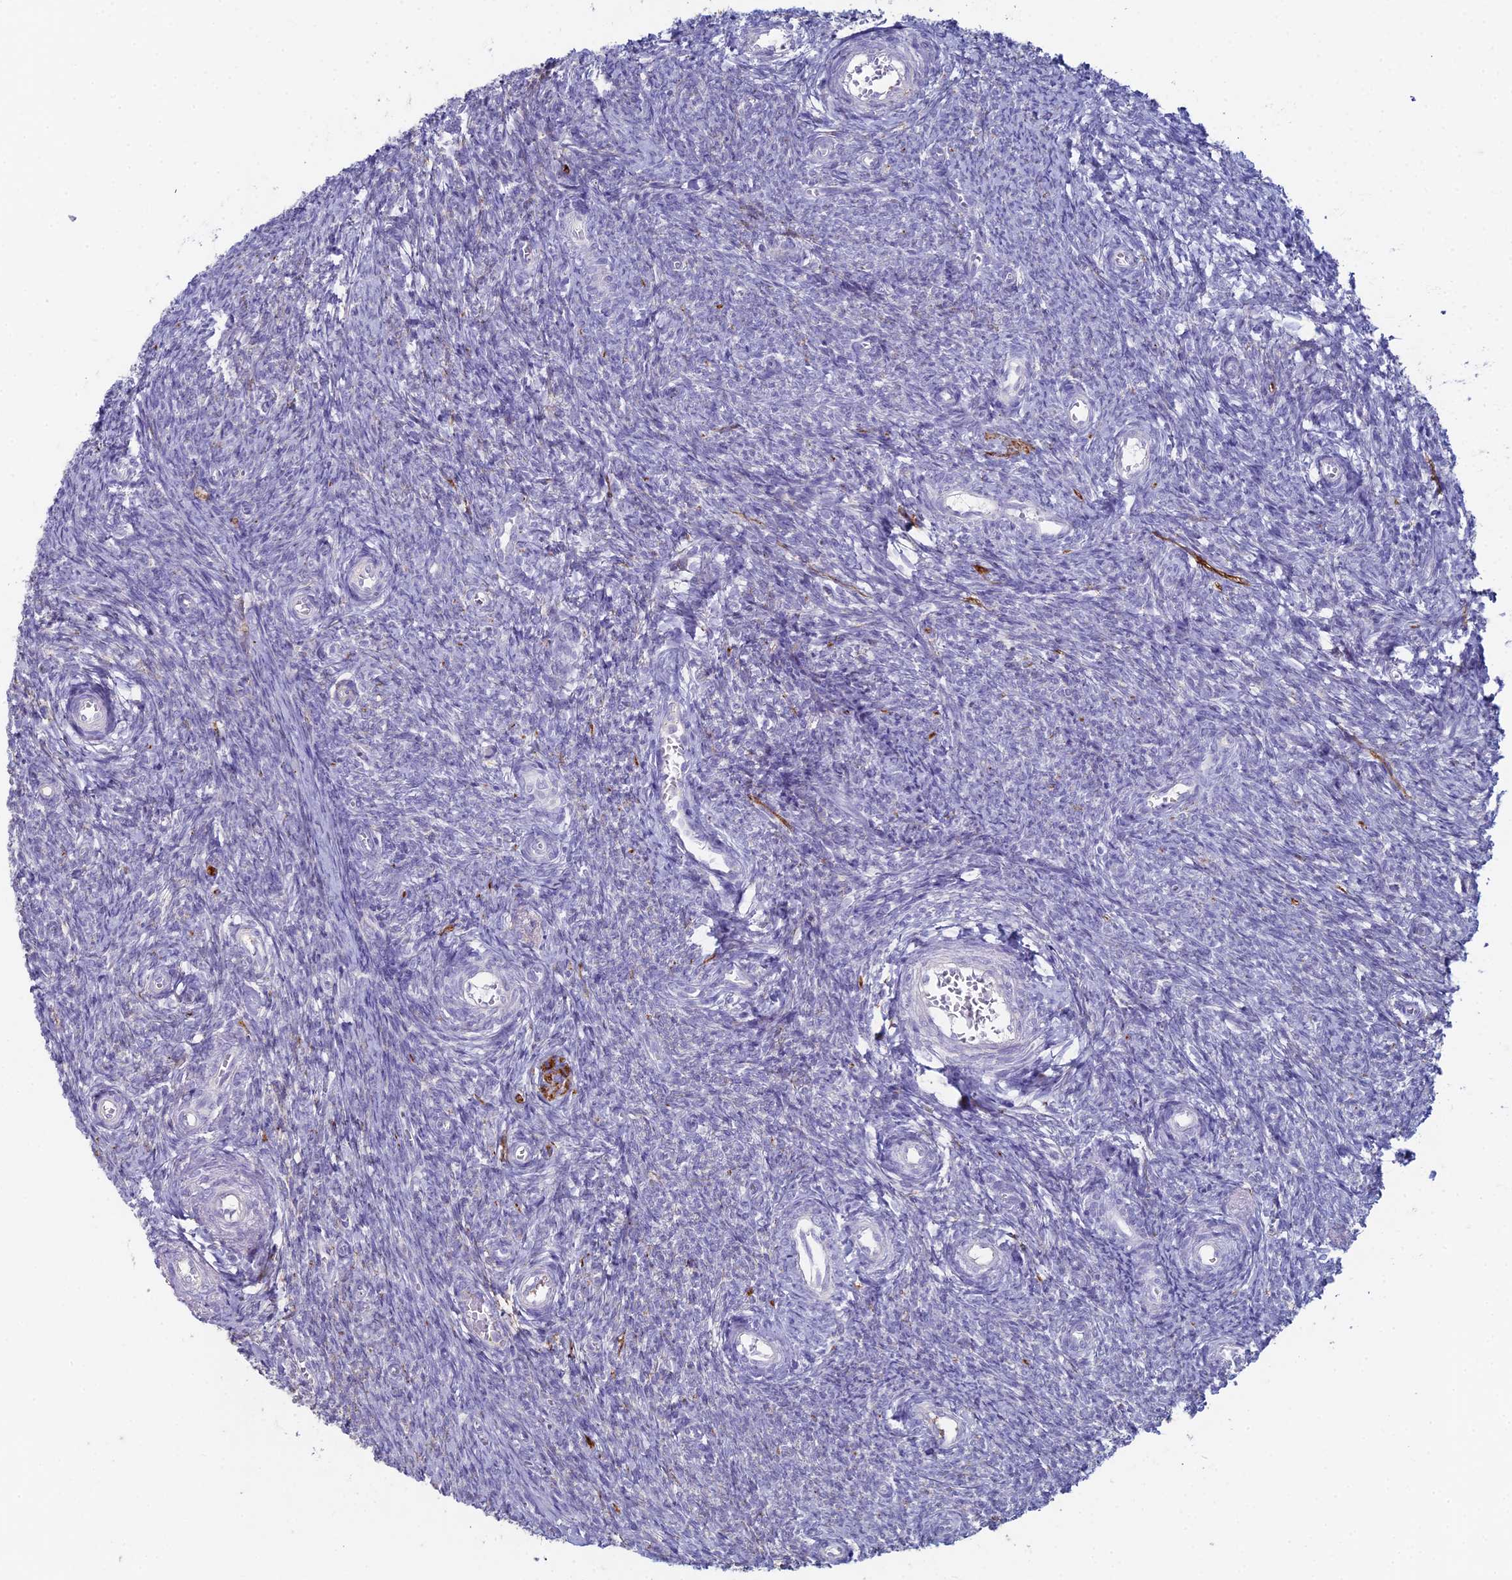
{"staining": {"intensity": "negative", "quantity": "none", "location": "none"}, "tissue": "ovary", "cell_type": "Ovarian stroma cells", "image_type": "normal", "snomed": [{"axis": "morphology", "description": "Normal tissue, NOS"}, {"axis": "topography", "description": "Ovary"}], "caption": "Immunohistochemistry (IHC) of normal ovary exhibits no staining in ovarian stroma cells. (DAB (3,3'-diaminobenzidine) IHC, high magnification).", "gene": "NCAM1", "patient": {"sex": "female", "age": 44}}